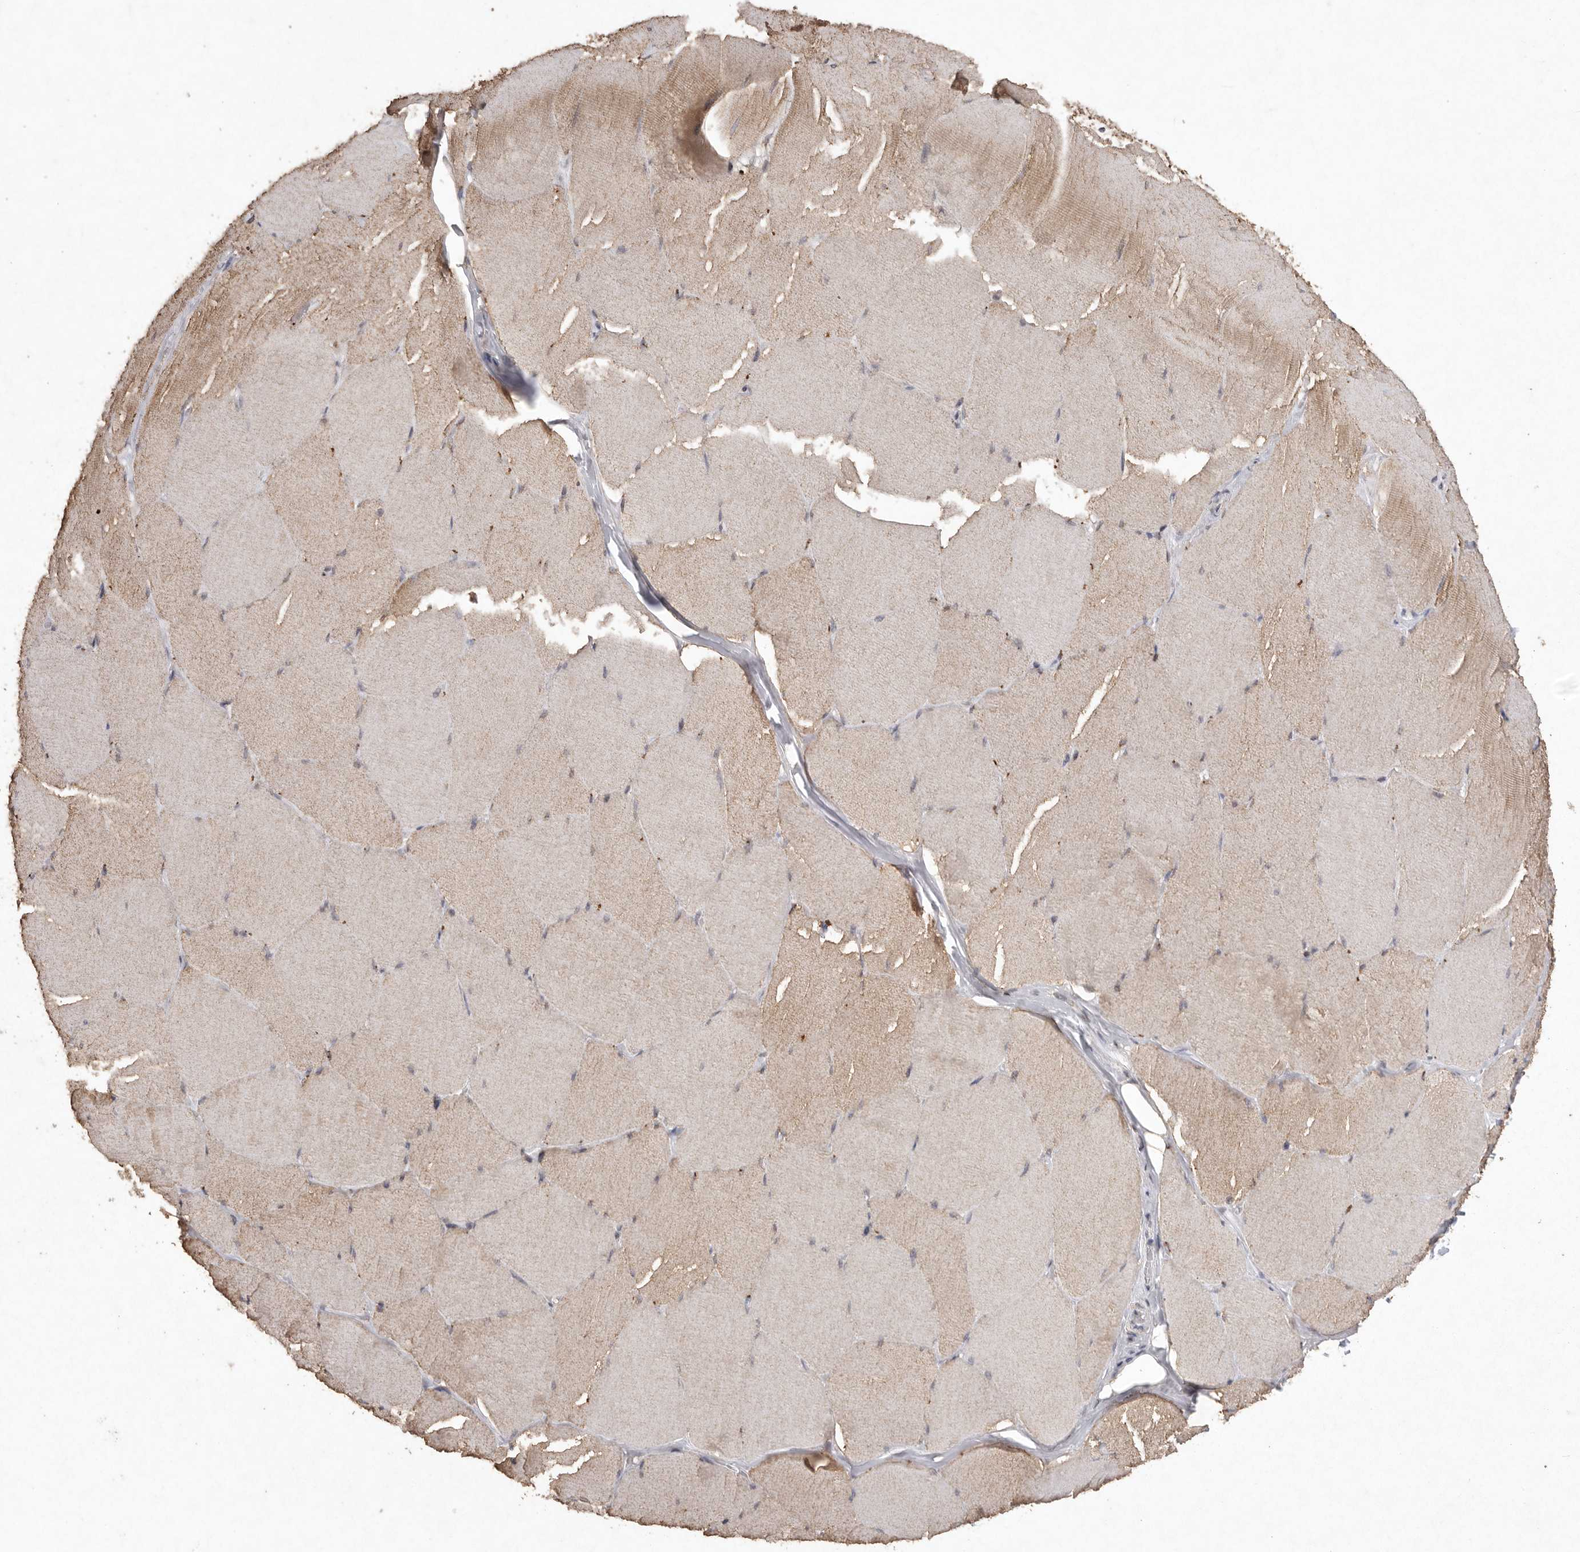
{"staining": {"intensity": "moderate", "quantity": "25%-75%", "location": "cytoplasmic/membranous"}, "tissue": "skeletal muscle", "cell_type": "Myocytes", "image_type": "normal", "snomed": [{"axis": "morphology", "description": "Normal tissue, NOS"}, {"axis": "topography", "description": "Skin"}, {"axis": "topography", "description": "Skeletal muscle"}], "caption": "A brown stain labels moderate cytoplasmic/membranous expression of a protein in myocytes of normal human skeletal muscle.", "gene": "APLNR", "patient": {"sex": "male", "age": 83}}